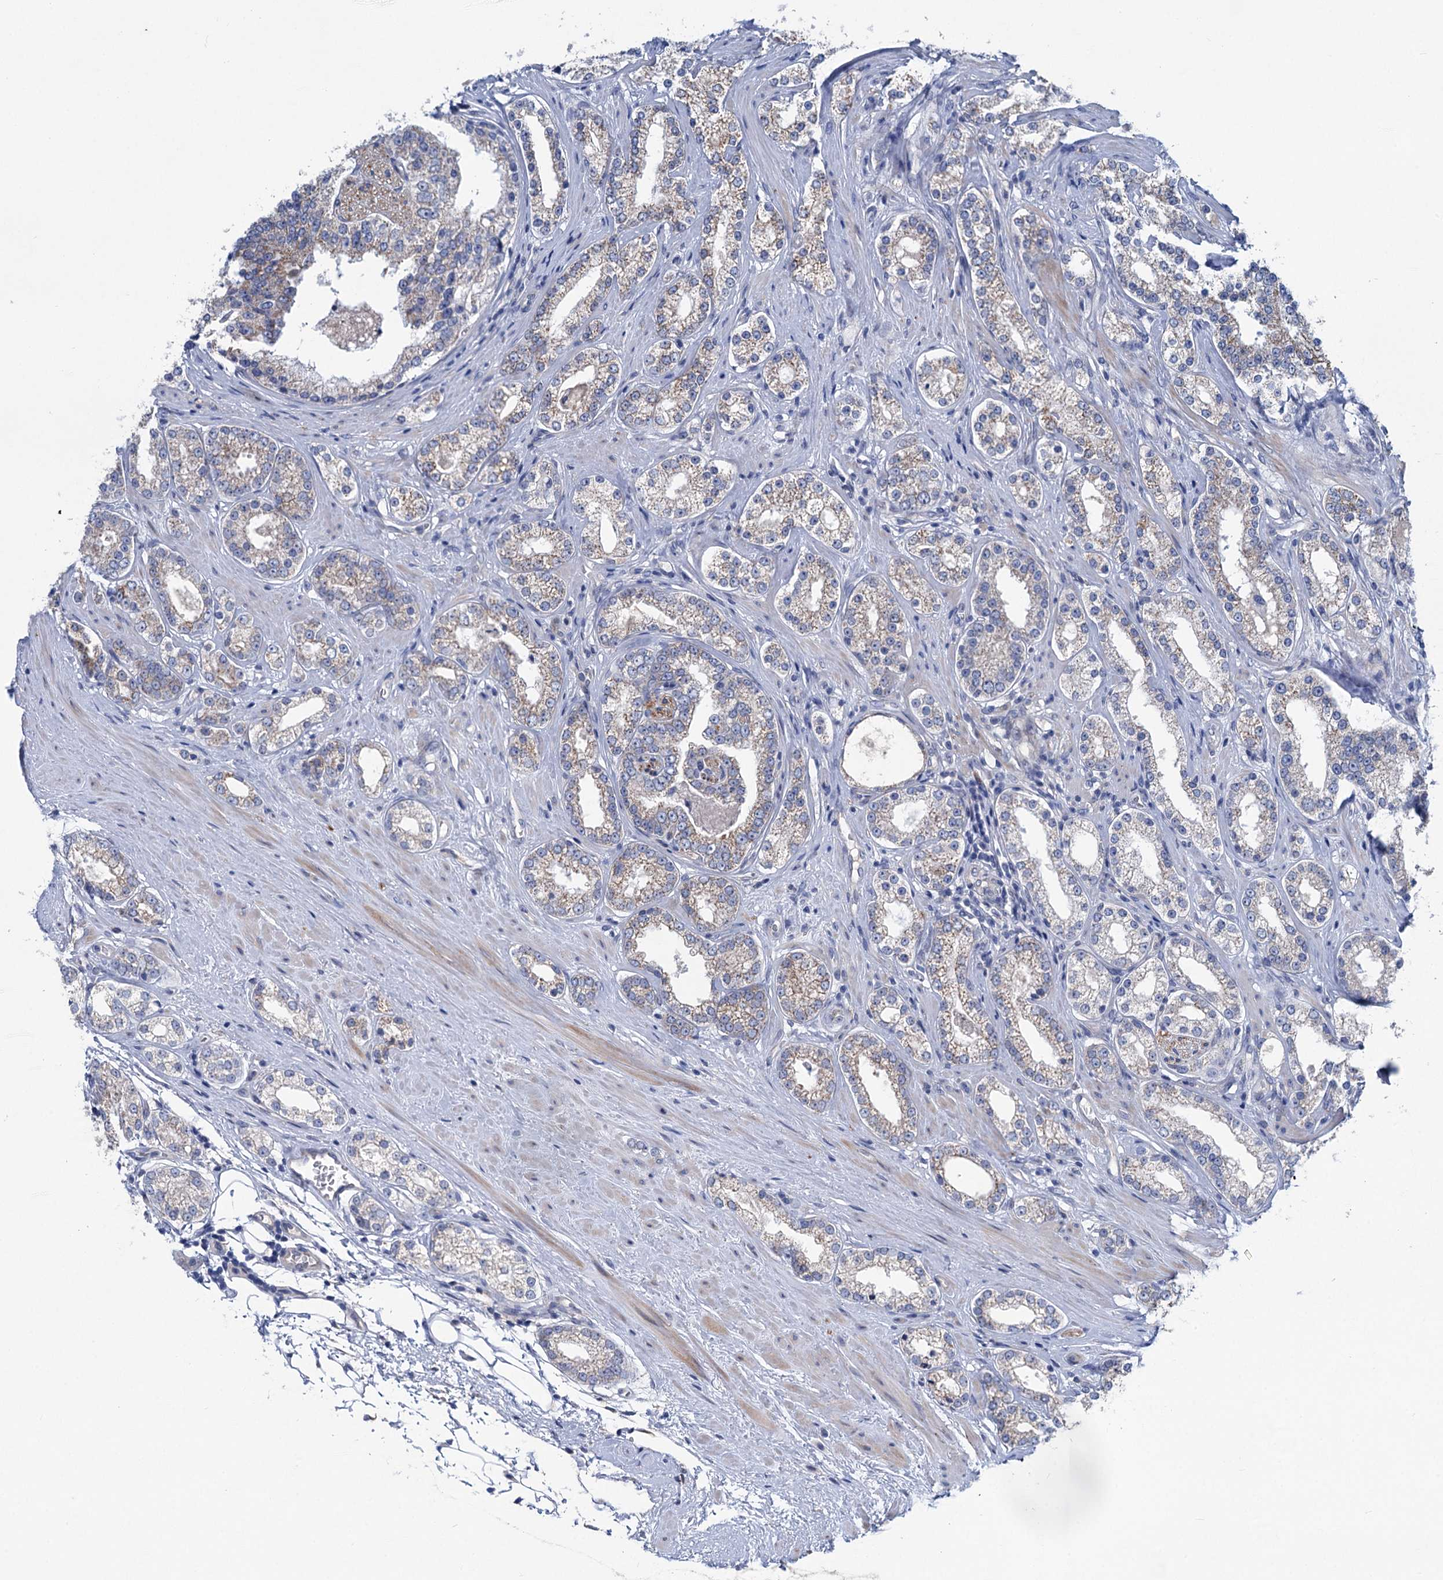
{"staining": {"intensity": "weak", "quantity": "25%-75%", "location": "cytoplasmic/membranous"}, "tissue": "prostate cancer", "cell_type": "Tumor cells", "image_type": "cancer", "snomed": [{"axis": "morphology", "description": "Normal tissue, NOS"}, {"axis": "morphology", "description": "Adenocarcinoma, High grade"}, {"axis": "topography", "description": "Prostate"}], "caption": "Immunohistochemical staining of human prostate adenocarcinoma (high-grade) demonstrates weak cytoplasmic/membranous protein positivity in approximately 25%-75% of tumor cells.", "gene": "CHDH", "patient": {"sex": "male", "age": 83}}